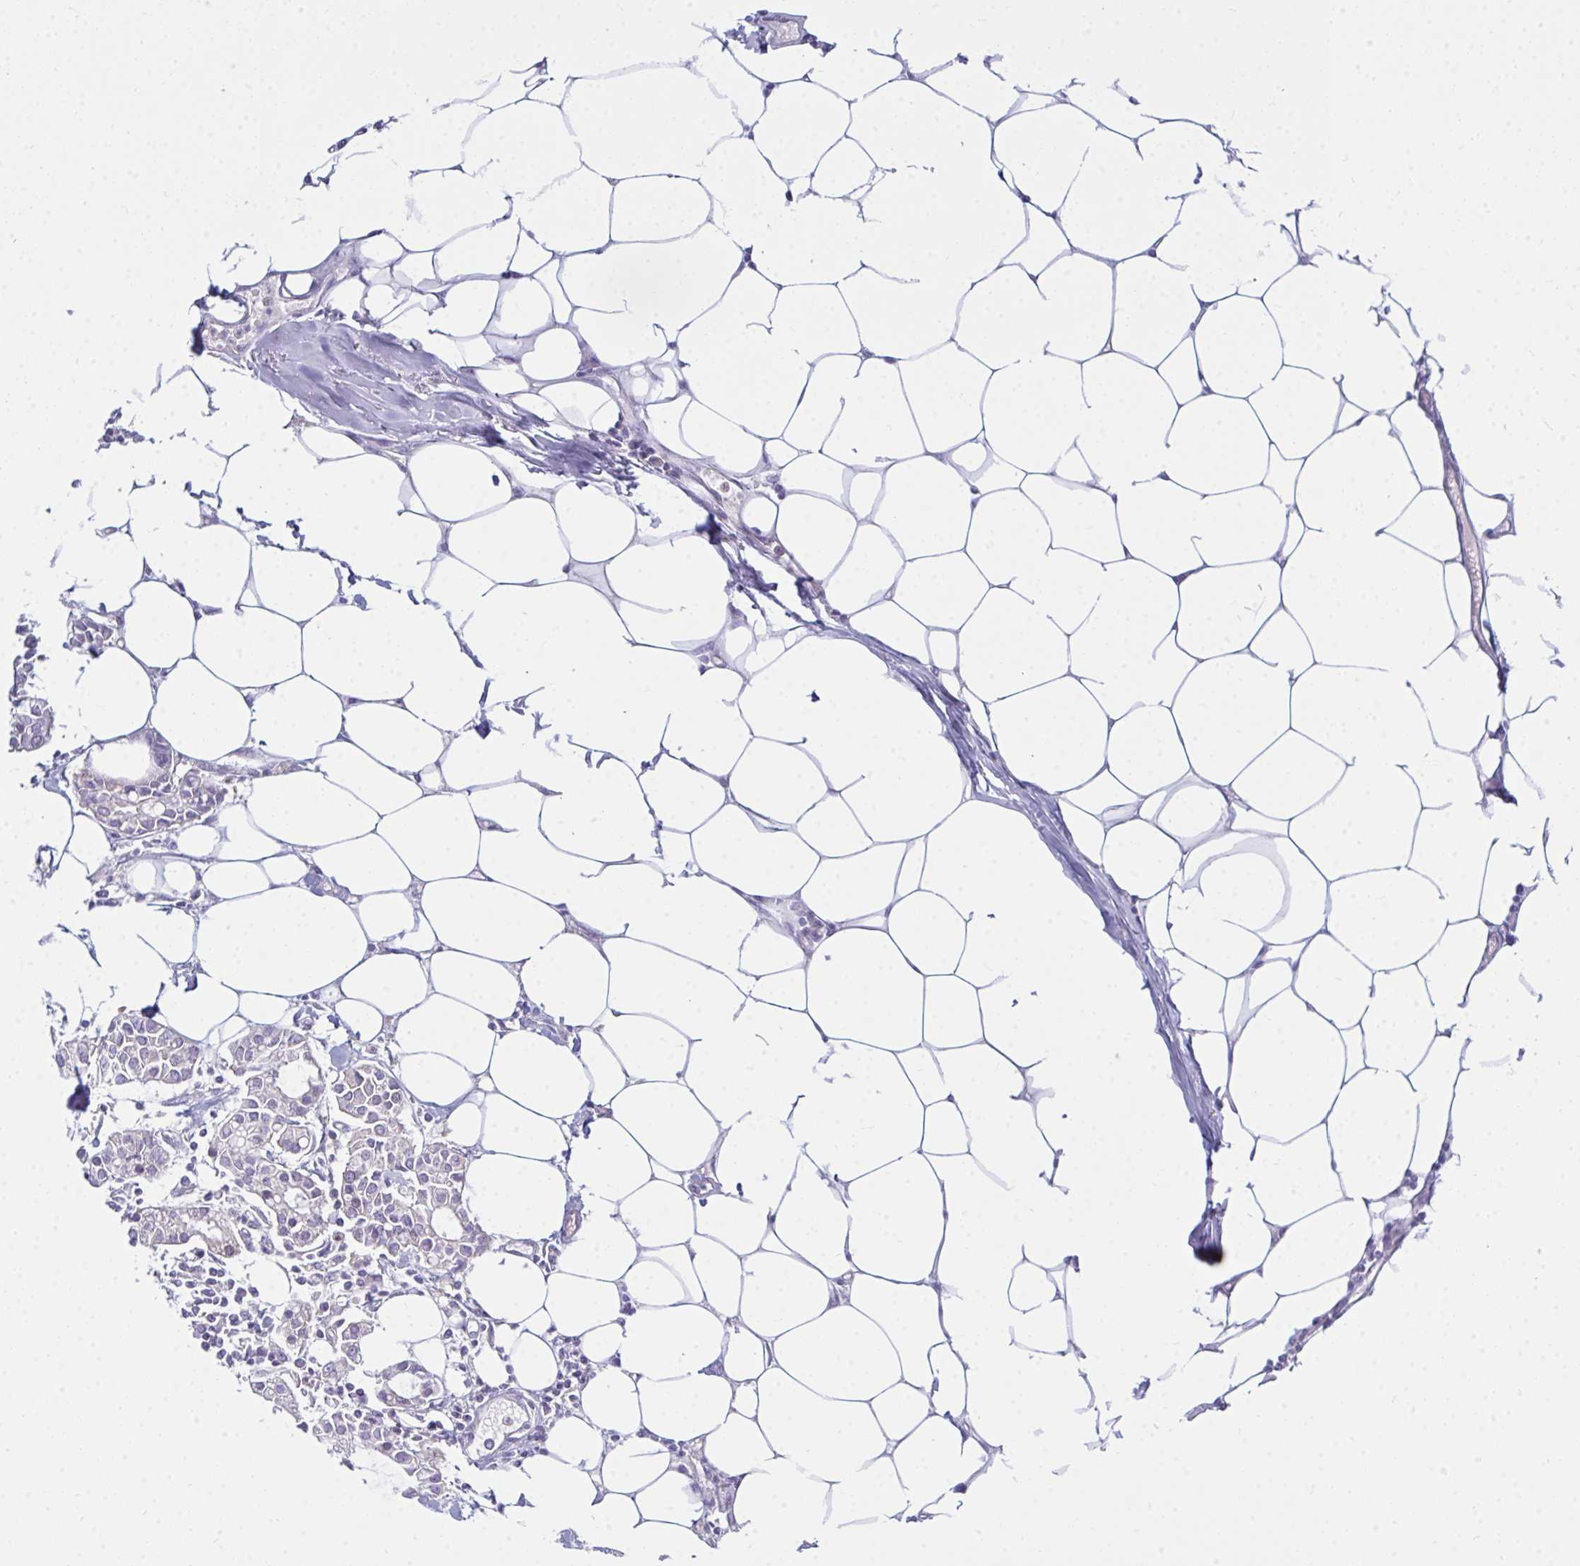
{"staining": {"intensity": "negative", "quantity": "none", "location": "none"}, "tissue": "breast cancer", "cell_type": "Tumor cells", "image_type": "cancer", "snomed": [{"axis": "morphology", "description": "Duct carcinoma"}, {"axis": "topography", "description": "Breast"}], "caption": "Histopathology image shows no significant protein positivity in tumor cells of breast cancer. (DAB immunohistochemistry visualized using brightfield microscopy, high magnification).", "gene": "SLC30A6", "patient": {"sex": "female", "age": 84}}